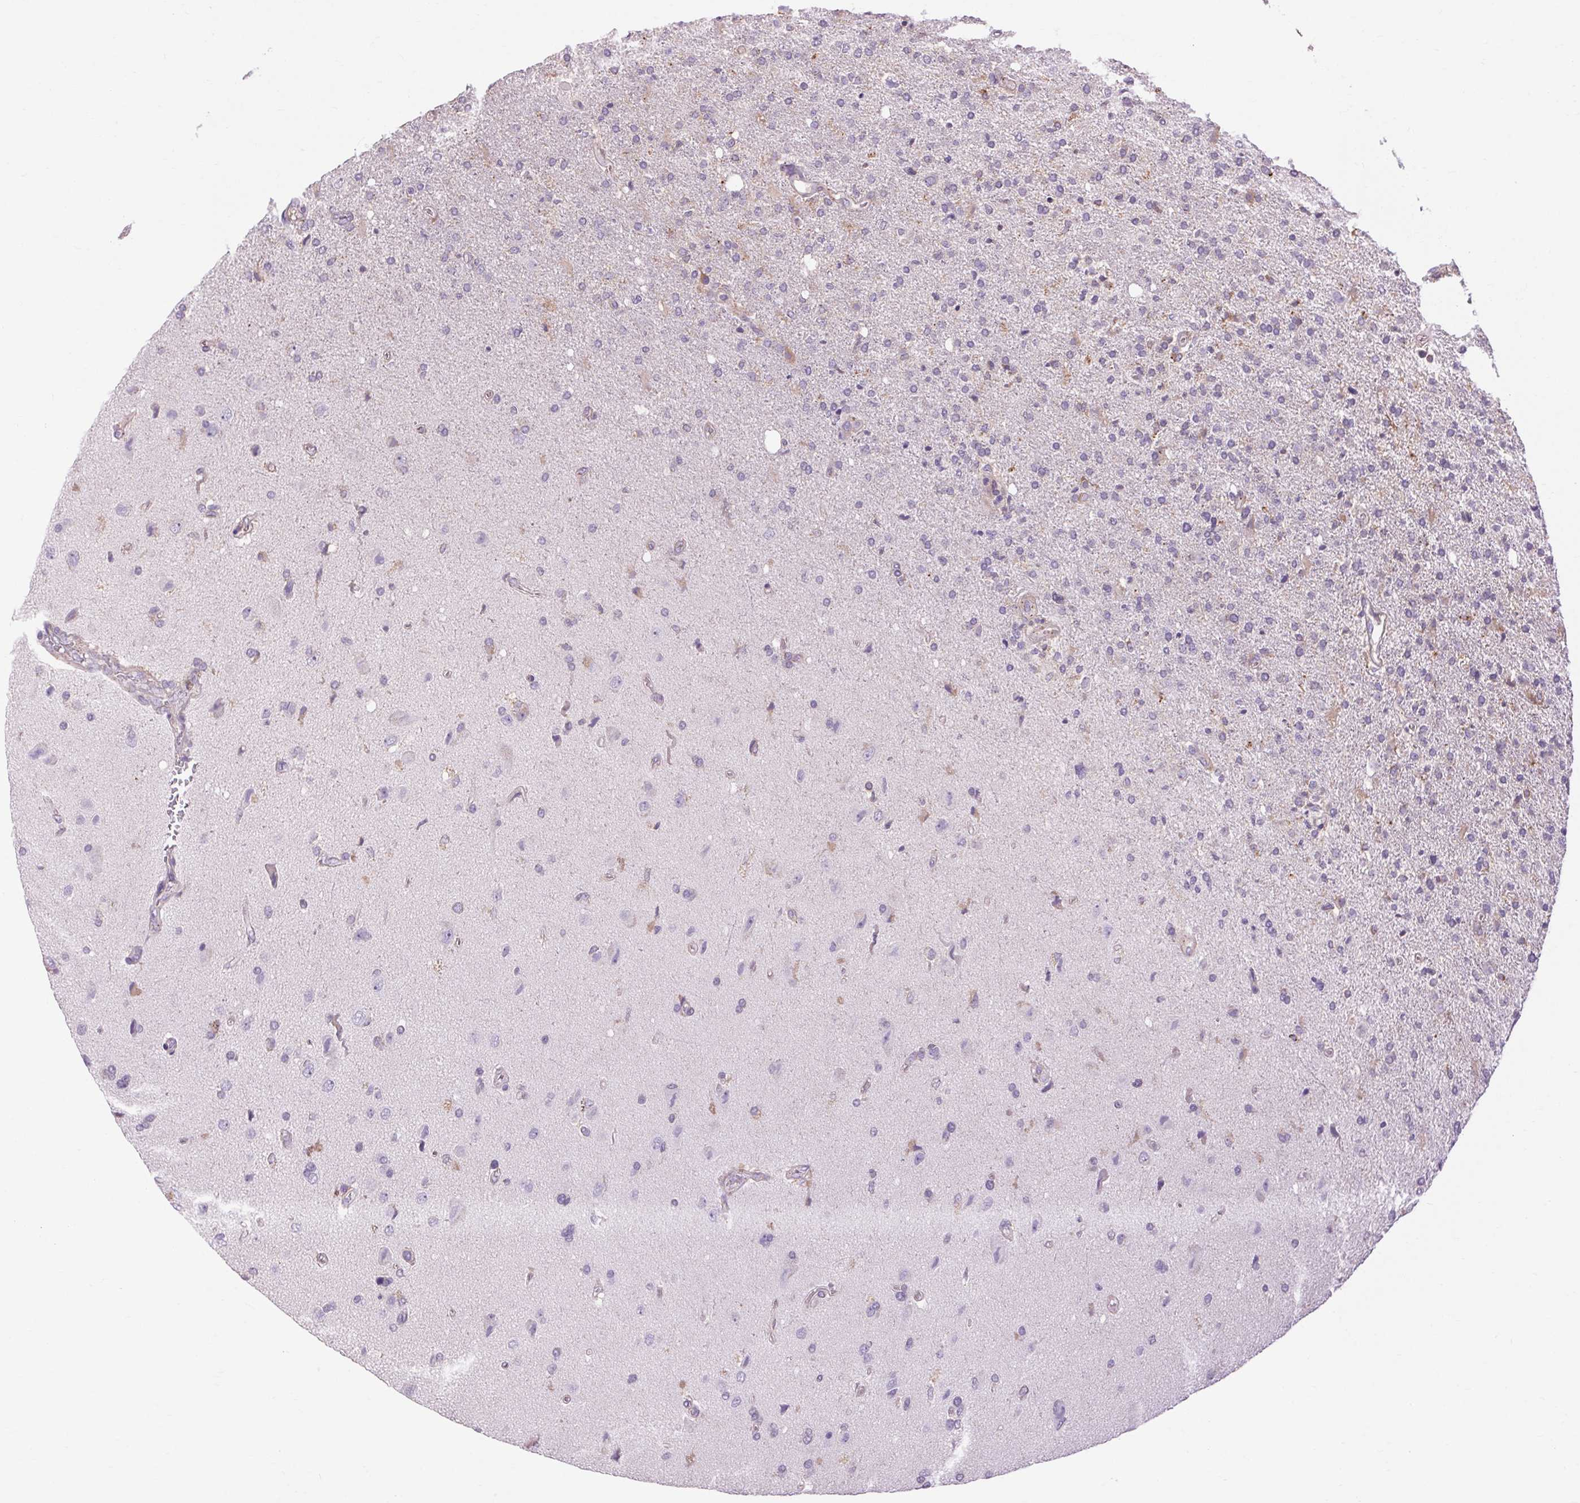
{"staining": {"intensity": "negative", "quantity": "none", "location": "none"}, "tissue": "glioma", "cell_type": "Tumor cells", "image_type": "cancer", "snomed": [{"axis": "morphology", "description": "Glioma, malignant, High grade"}, {"axis": "topography", "description": "Cerebral cortex"}], "caption": "The IHC micrograph has no significant positivity in tumor cells of malignant high-grade glioma tissue. (Brightfield microscopy of DAB immunohistochemistry at high magnification).", "gene": "SOWAHC", "patient": {"sex": "male", "age": 70}}